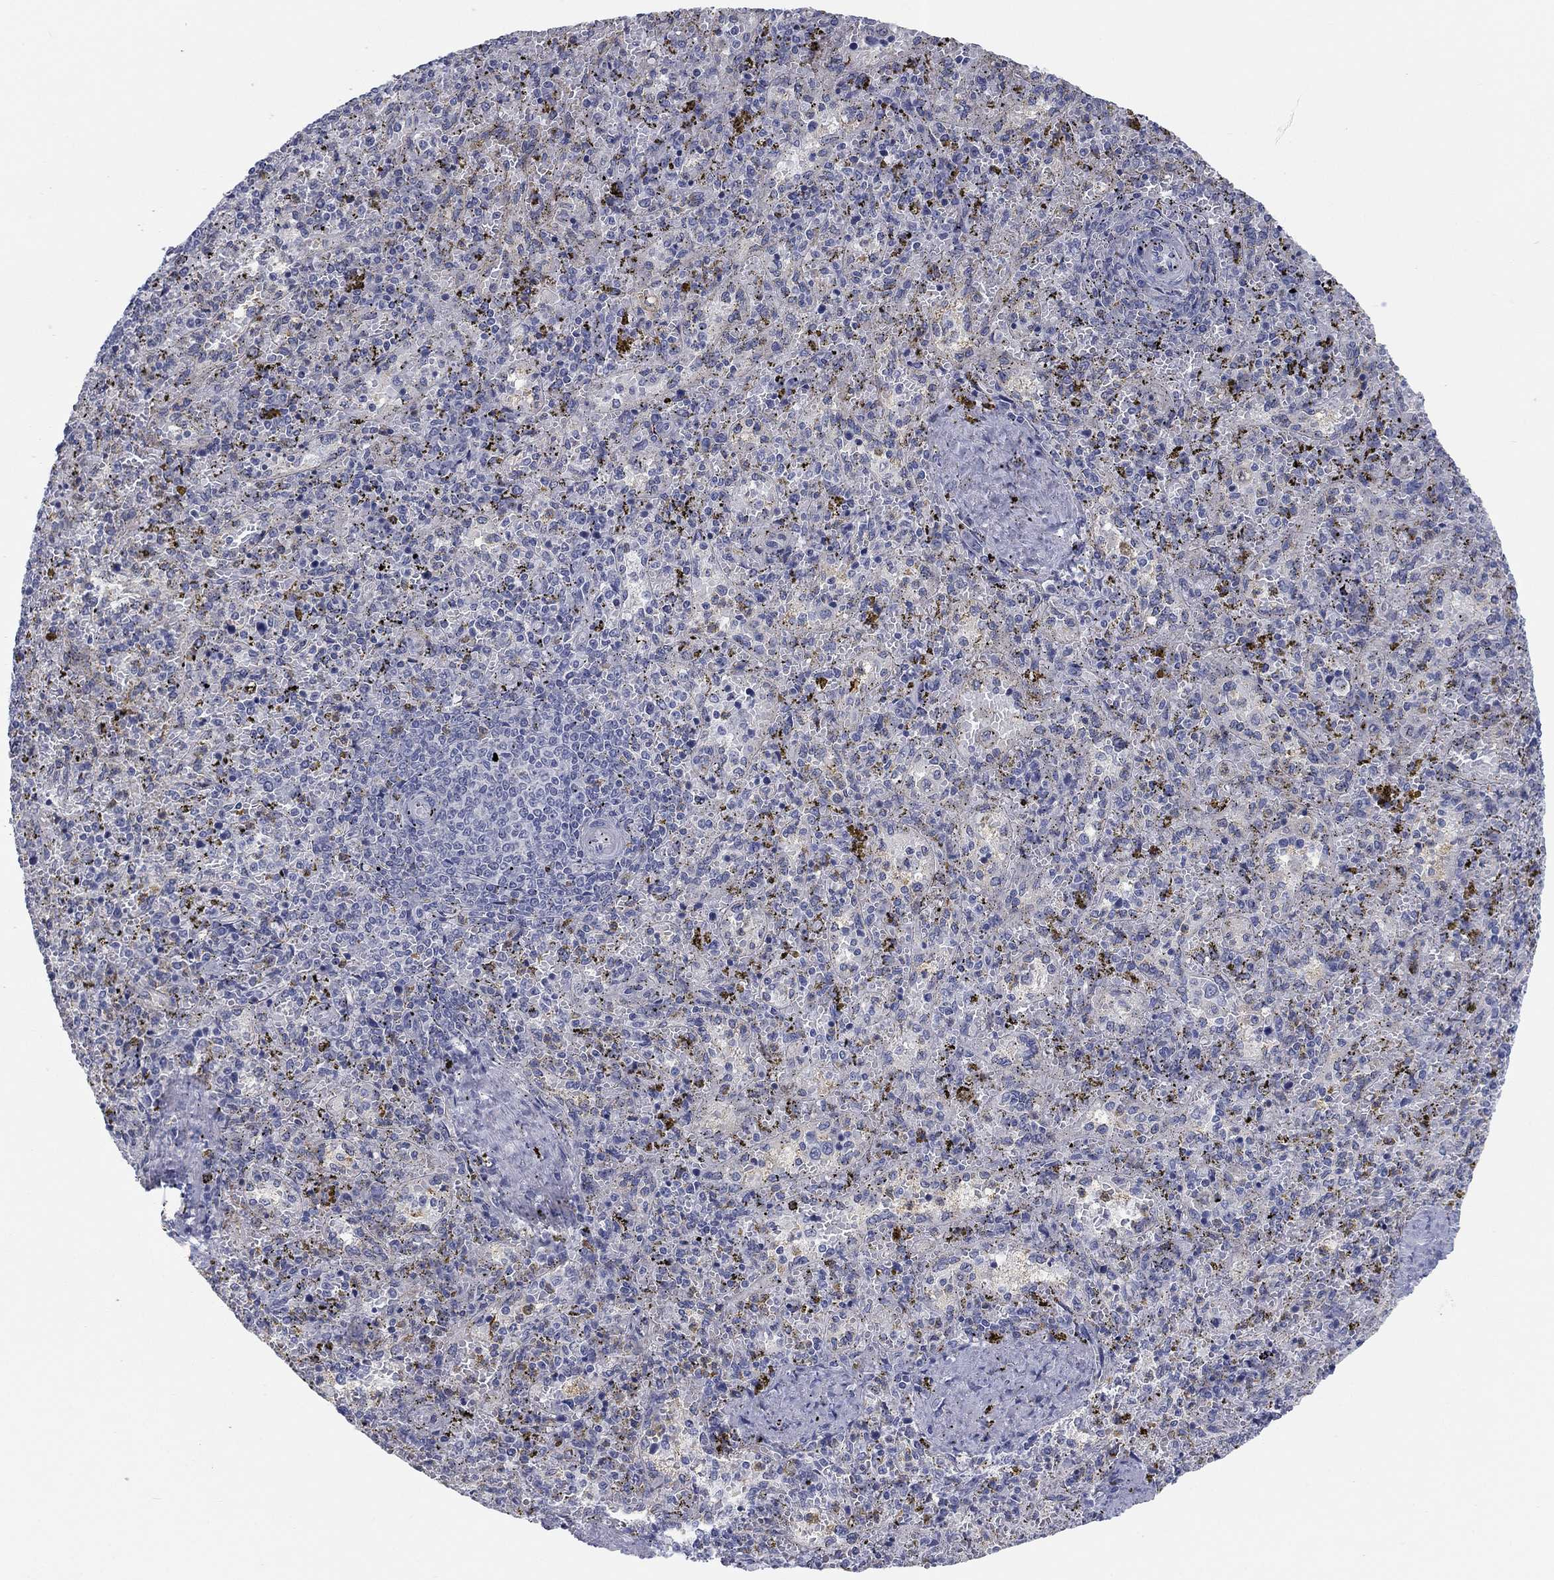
{"staining": {"intensity": "negative", "quantity": "none", "location": "none"}, "tissue": "spleen", "cell_type": "Cells in red pulp", "image_type": "normal", "snomed": [{"axis": "morphology", "description": "Normal tissue, NOS"}, {"axis": "topography", "description": "Spleen"}], "caption": "This photomicrograph is of unremarkable spleen stained with immunohistochemistry to label a protein in brown with the nuclei are counter-stained blue. There is no staining in cells in red pulp.", "gene": "CALB1", "patient": {"sex": "female", "age": 50}}